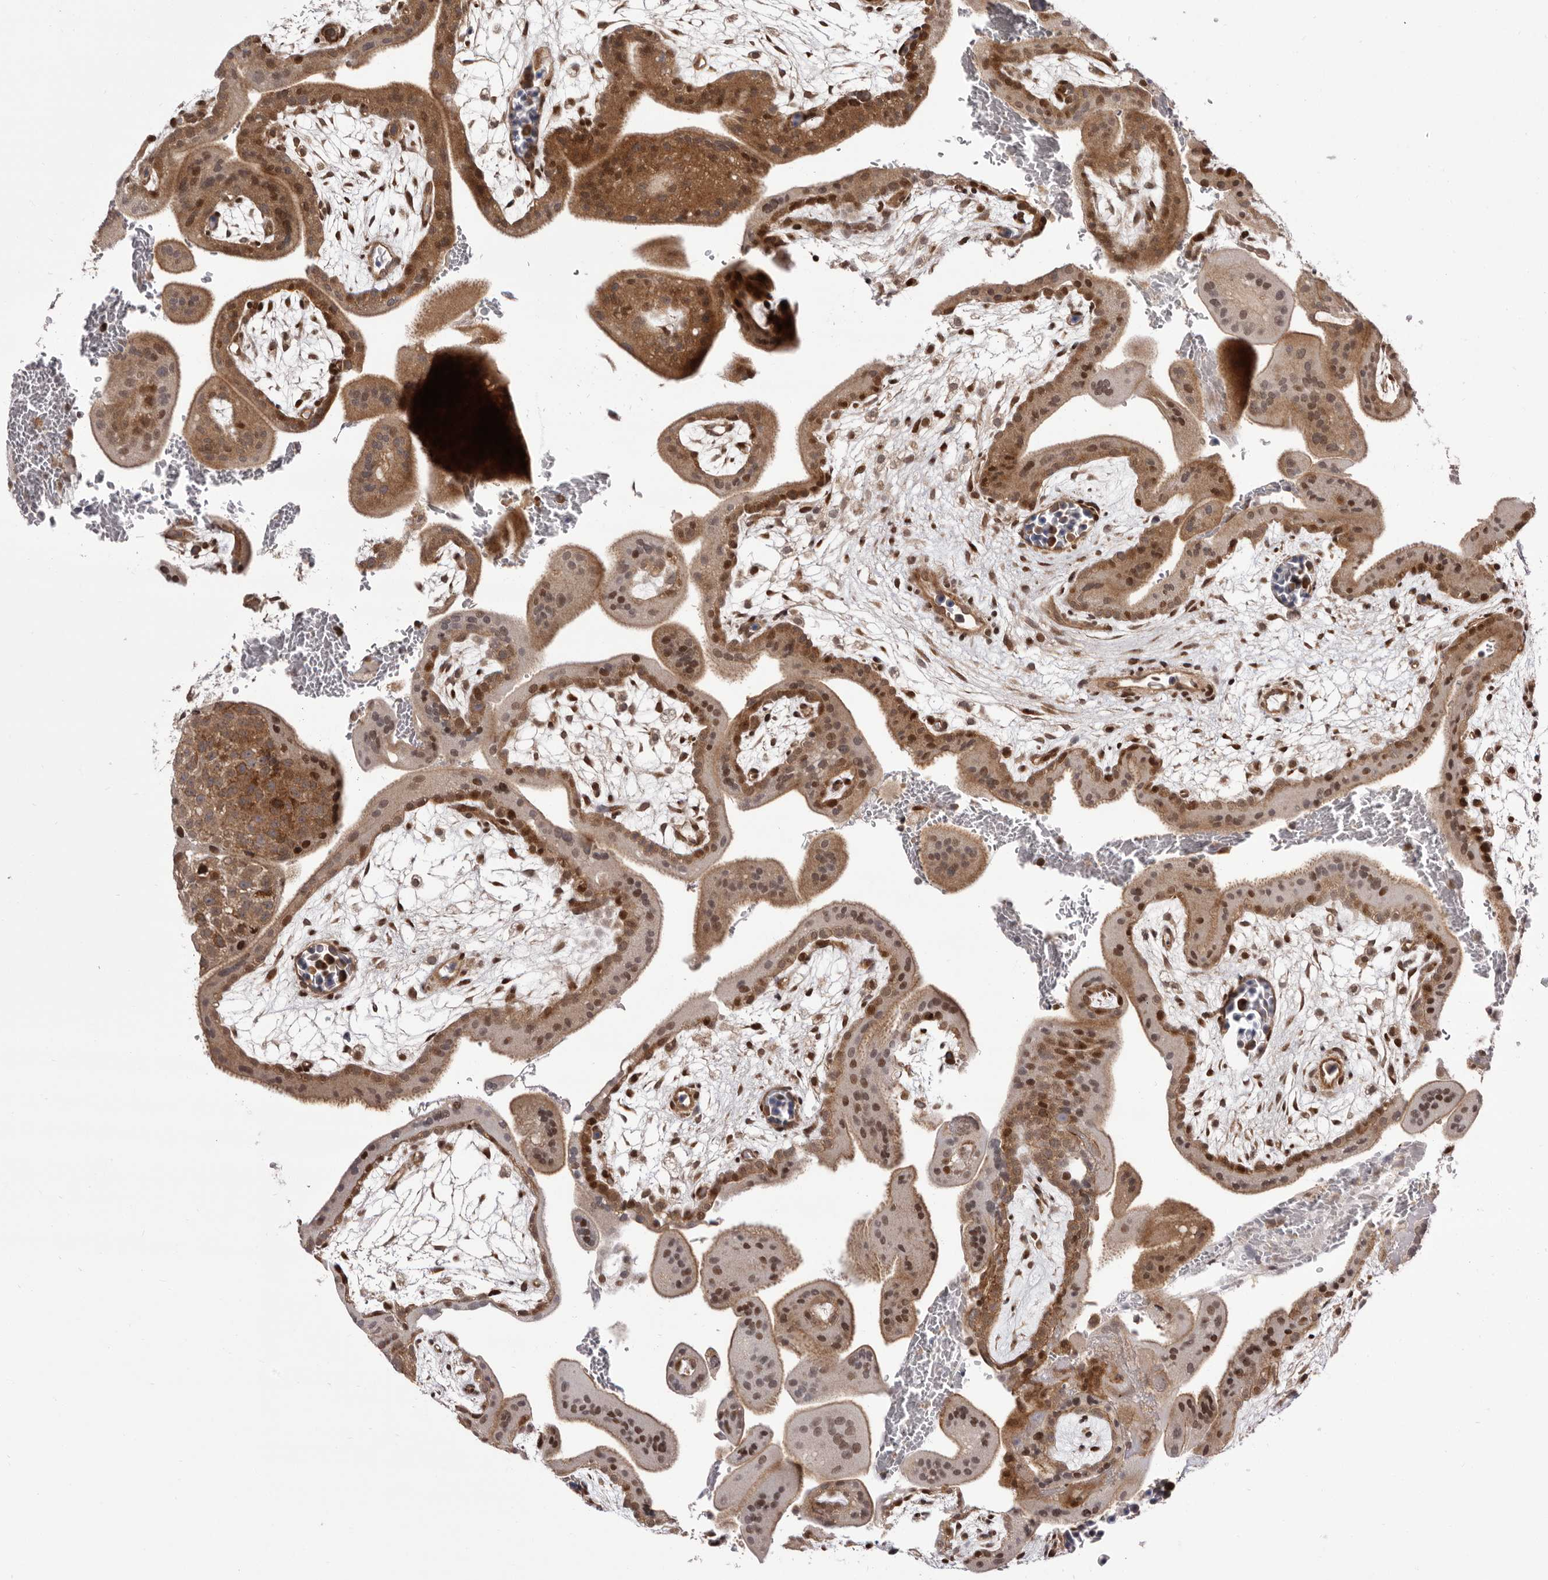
{"staining": {"intensity": "moderate", "quantity": ">75%", "location": "nuclear"}, "tissue": "placenta", "cell_type": "Decidual cells", "image_type": "normal", "snomed": [{"axis": "morphology", "description": "Normal tissue, NOS"}, {"axis": "topography", "description": "Placenta"}], "caption": "Moderate nuclear expression is seen in approximately >75% of decidual cells in normal placenta.", "gene": "GLRX3", "patient": {"sex": "female", "age": 35}}